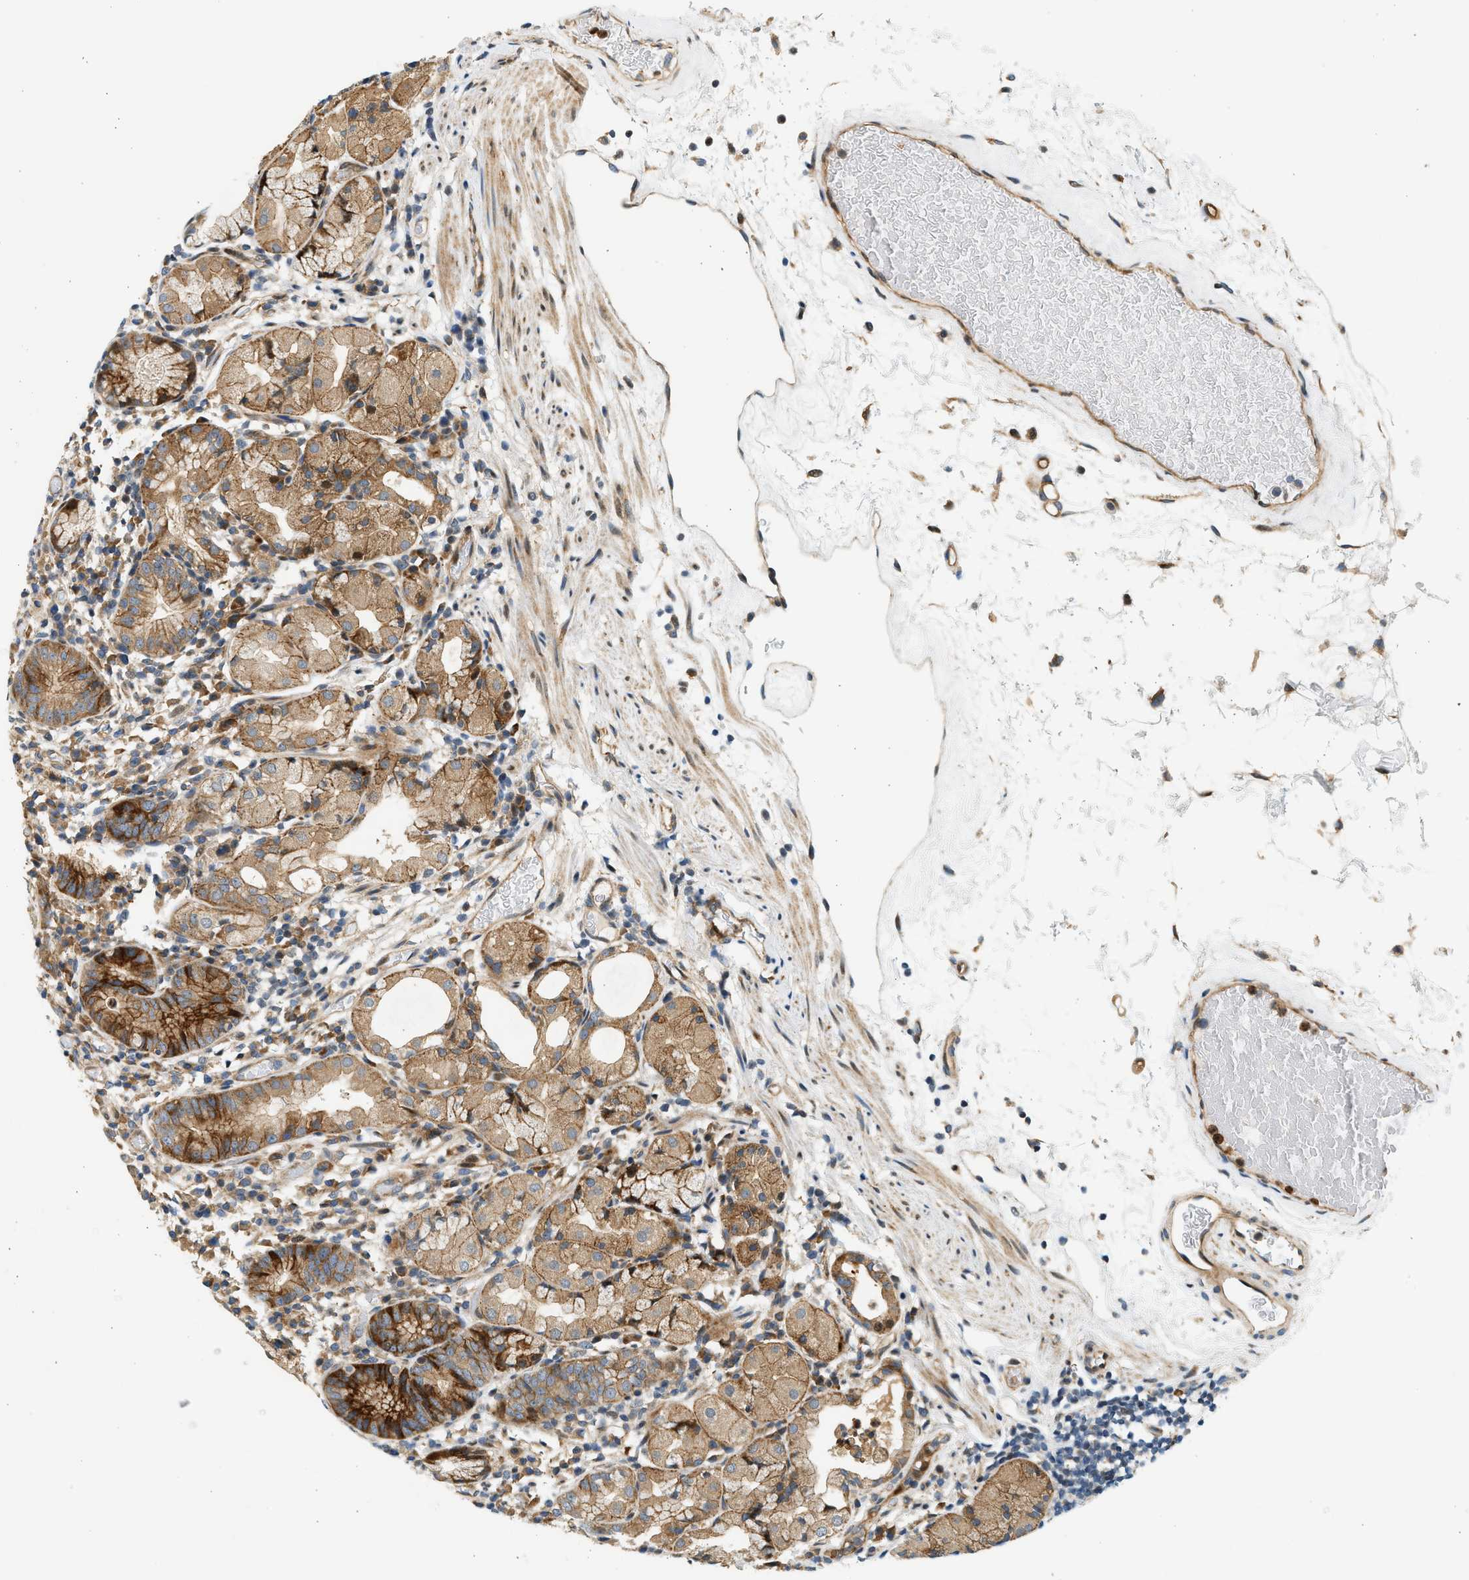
{"staining": {"intensity": "moderate", "quantity": ">75%", "location": "cytoplasmic/membranous"}, "tissue": "stomach", "cell_type": "Glandular cells", "image_type": "normal", "snomed": [{"axis": "morphology", "description": "Normal tissue, NOS"}, {"axis": "topography", "description": "Stomach"}, {"axis": "topography", "description": "Stomach, lower"}], "caption": "Glandular cells exhibit medium levels of moderate cytoplasmic/membranous staining in approximately >75% of cells in benign human stomach. Nuclei are stained in blue.", "gene": "NRSN2", "patient": {"sex": "female", "age": 75}}